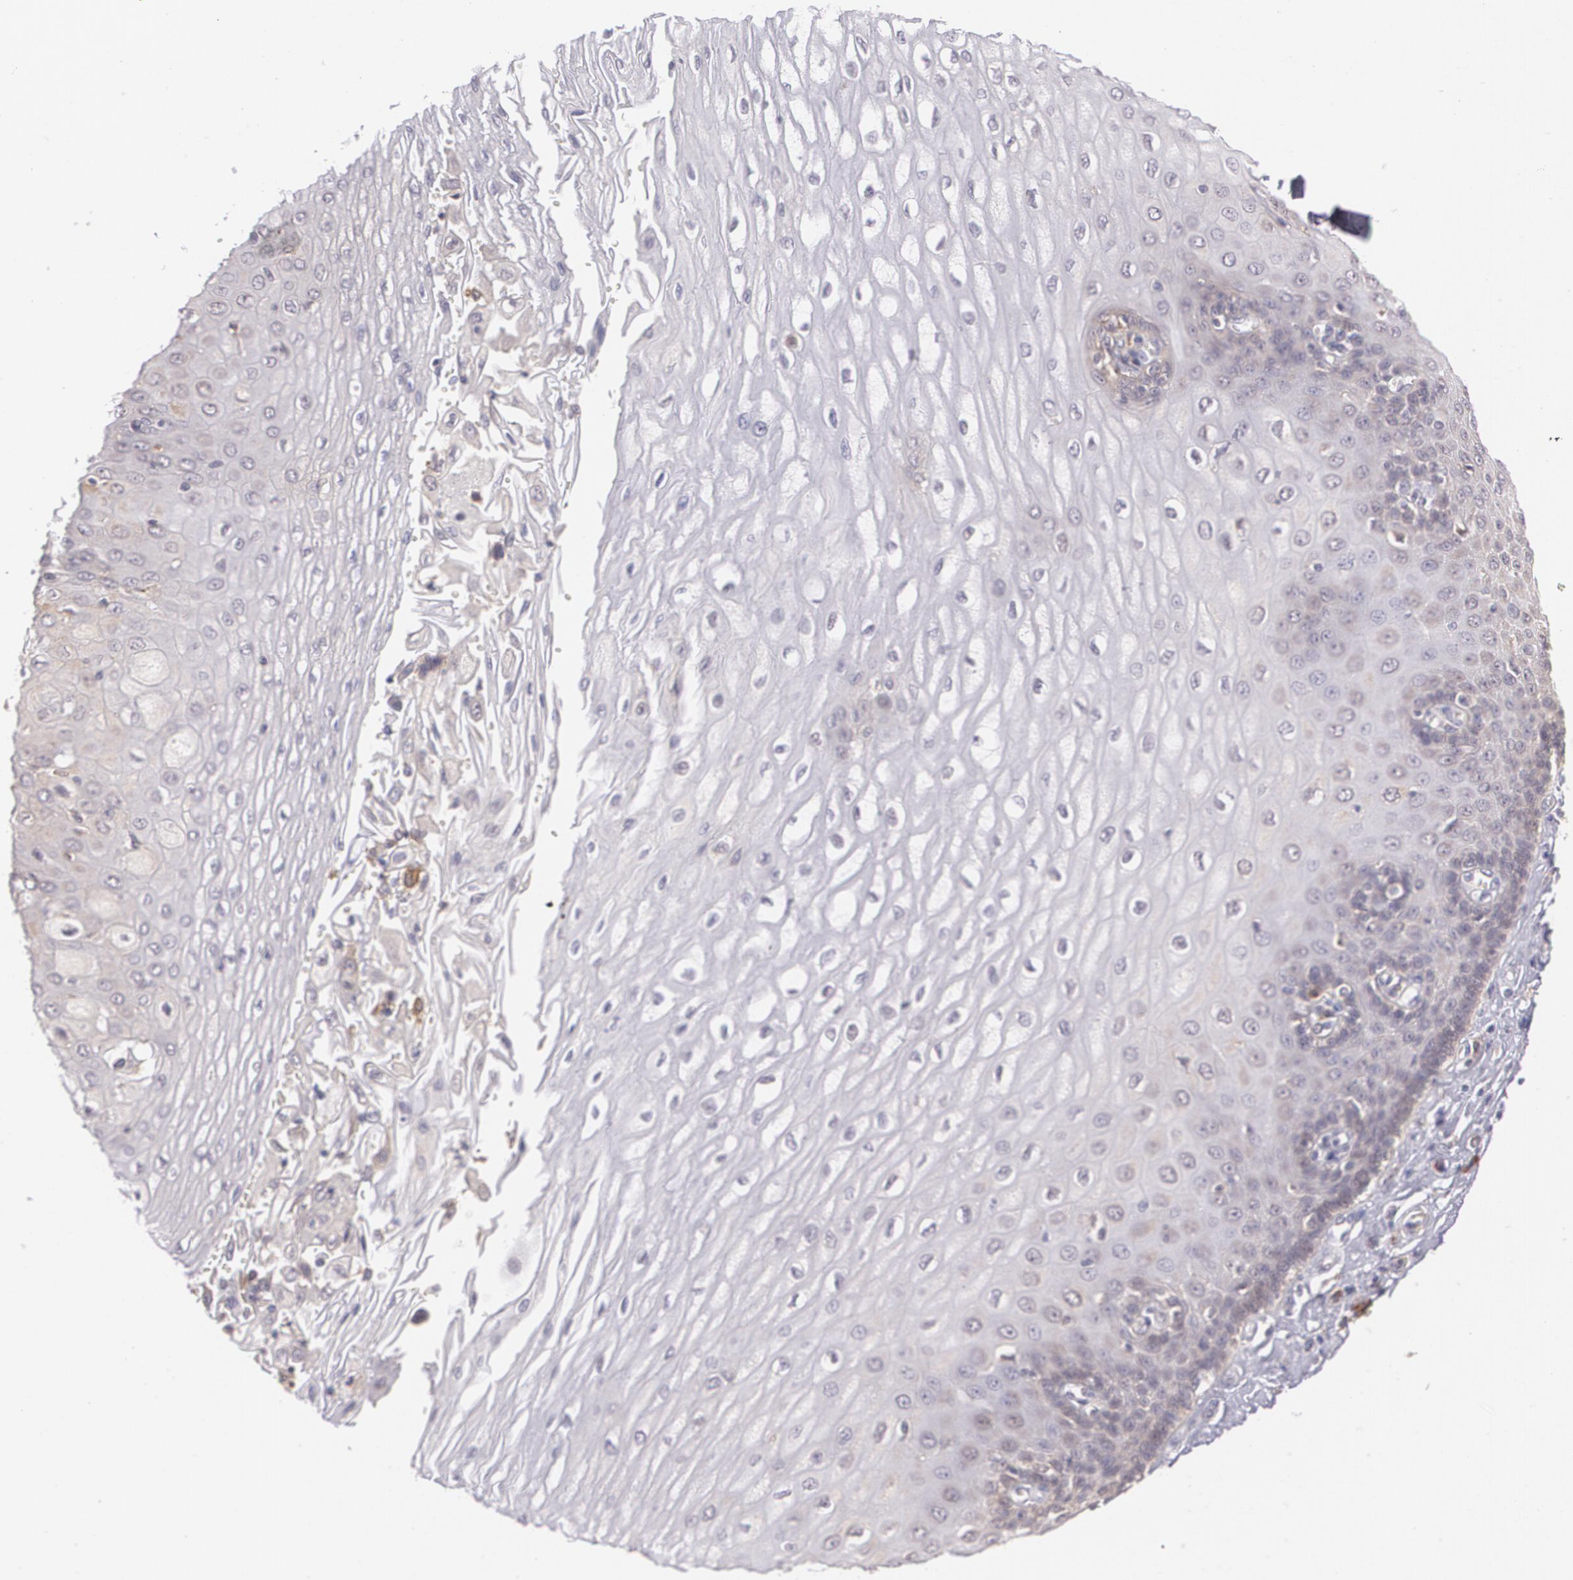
{"staining": {"intensity": "weak", "quantity": "<25%", "location": "cytoplasmic/membranous"}, "tissue": "esophagus", "cell_type": "Squamous epithelial cells", "image_type": "normal", "snomed": [{"axis": "morphology", "description": "Normal tissue, NOS"}, {"axis": "topography", "description": "Esophagus"}], "caption": "Squamous epithelial cells show no significant staining in benign esophagus.", "gene": "CCL17", "patient": {"sex": "male", "age": 62}}